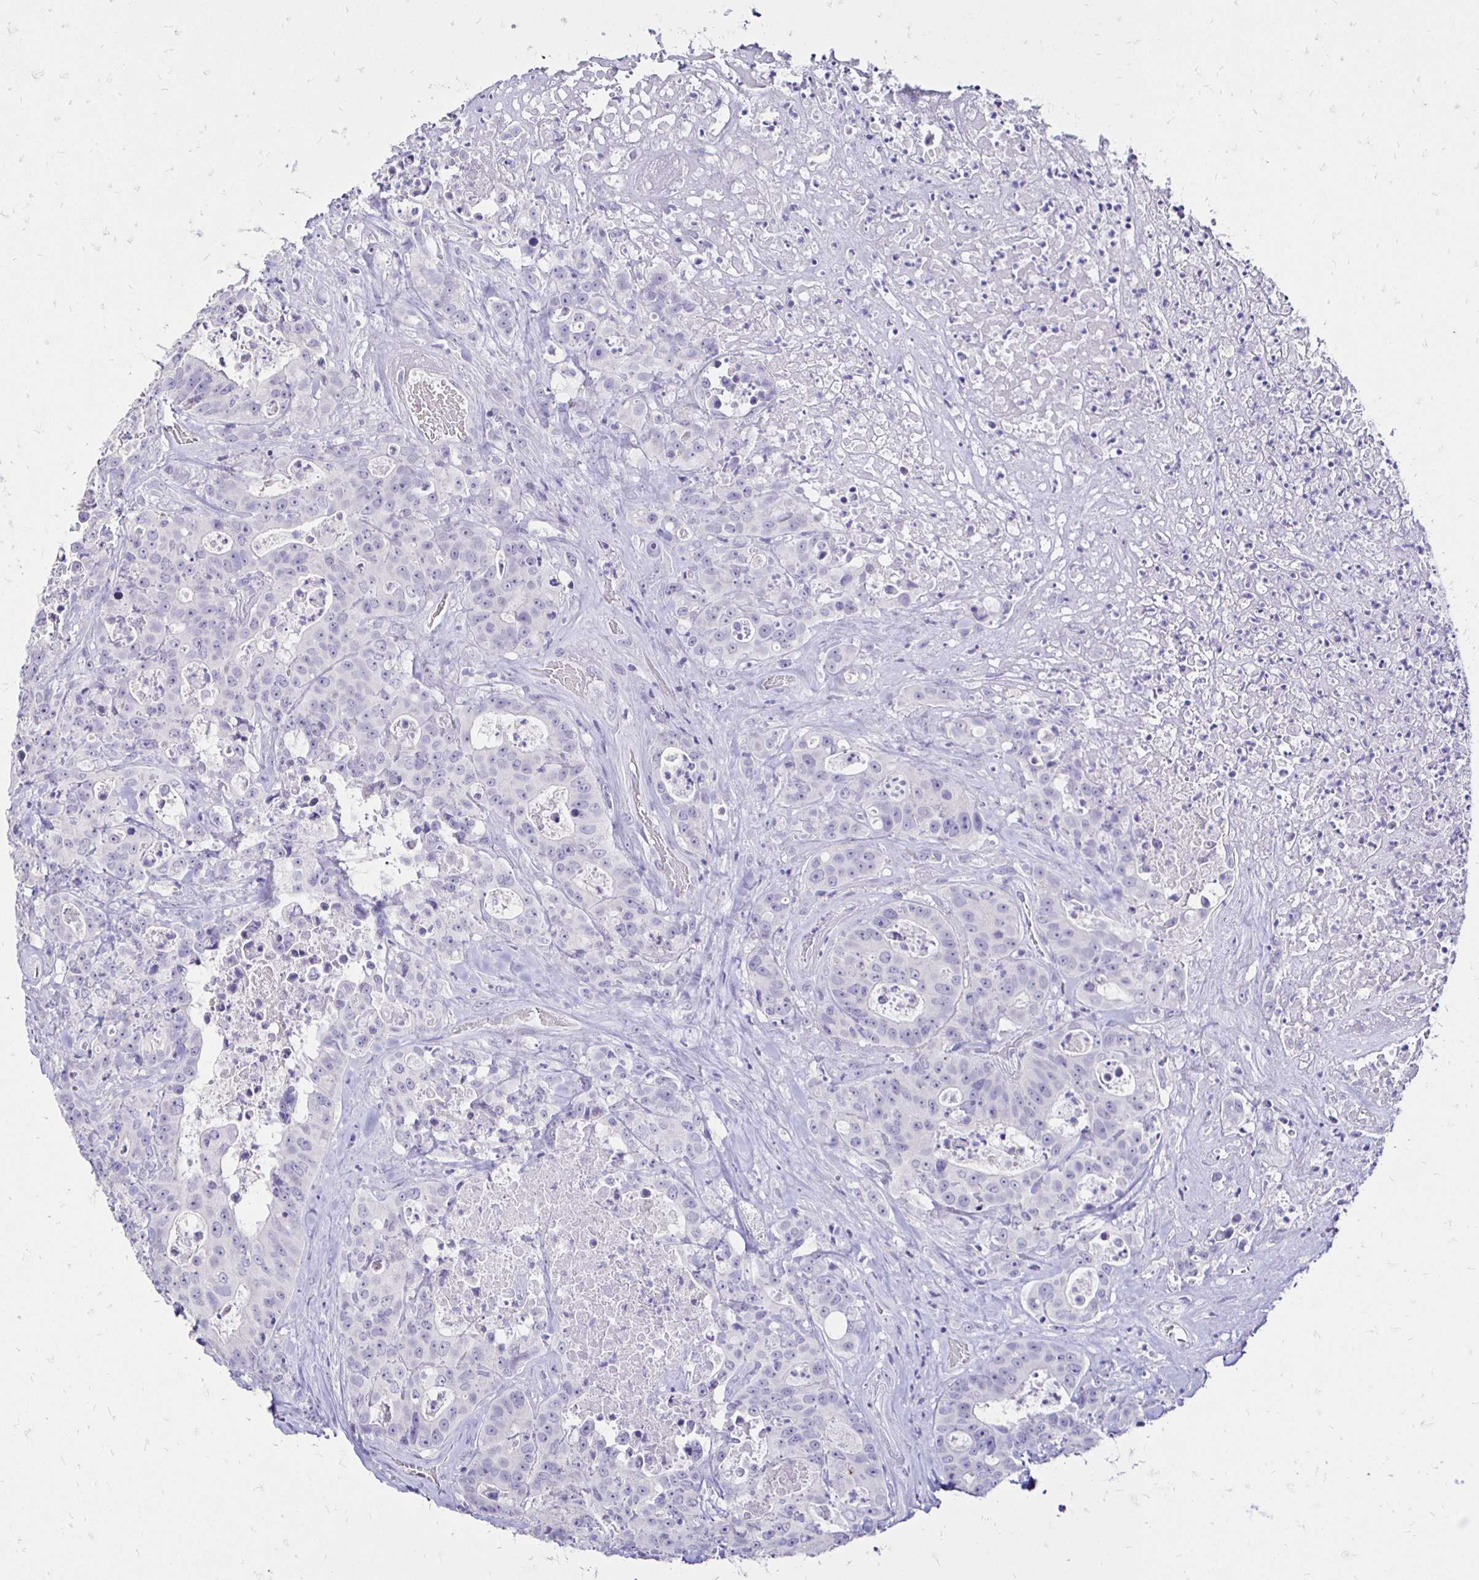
{"staining": {"intensity": "negative", "quantity": "none", "location": "none"}, "tissue": "colorectal cancer", "cell_type": "Tumor cells", "image_type": "cancer", "snomed": [{"axis": "morphology", "description": "Adenocarcinoma, NOS"}, {"axis": "topography", "description": "Rectum"}], "caption": "Immunohistochemical staining of human colorectal adenocarcinoma displays no significant expression in tumor cells.", "gene": "IRGC", "patient": {"sex": "female", "age": 62}}